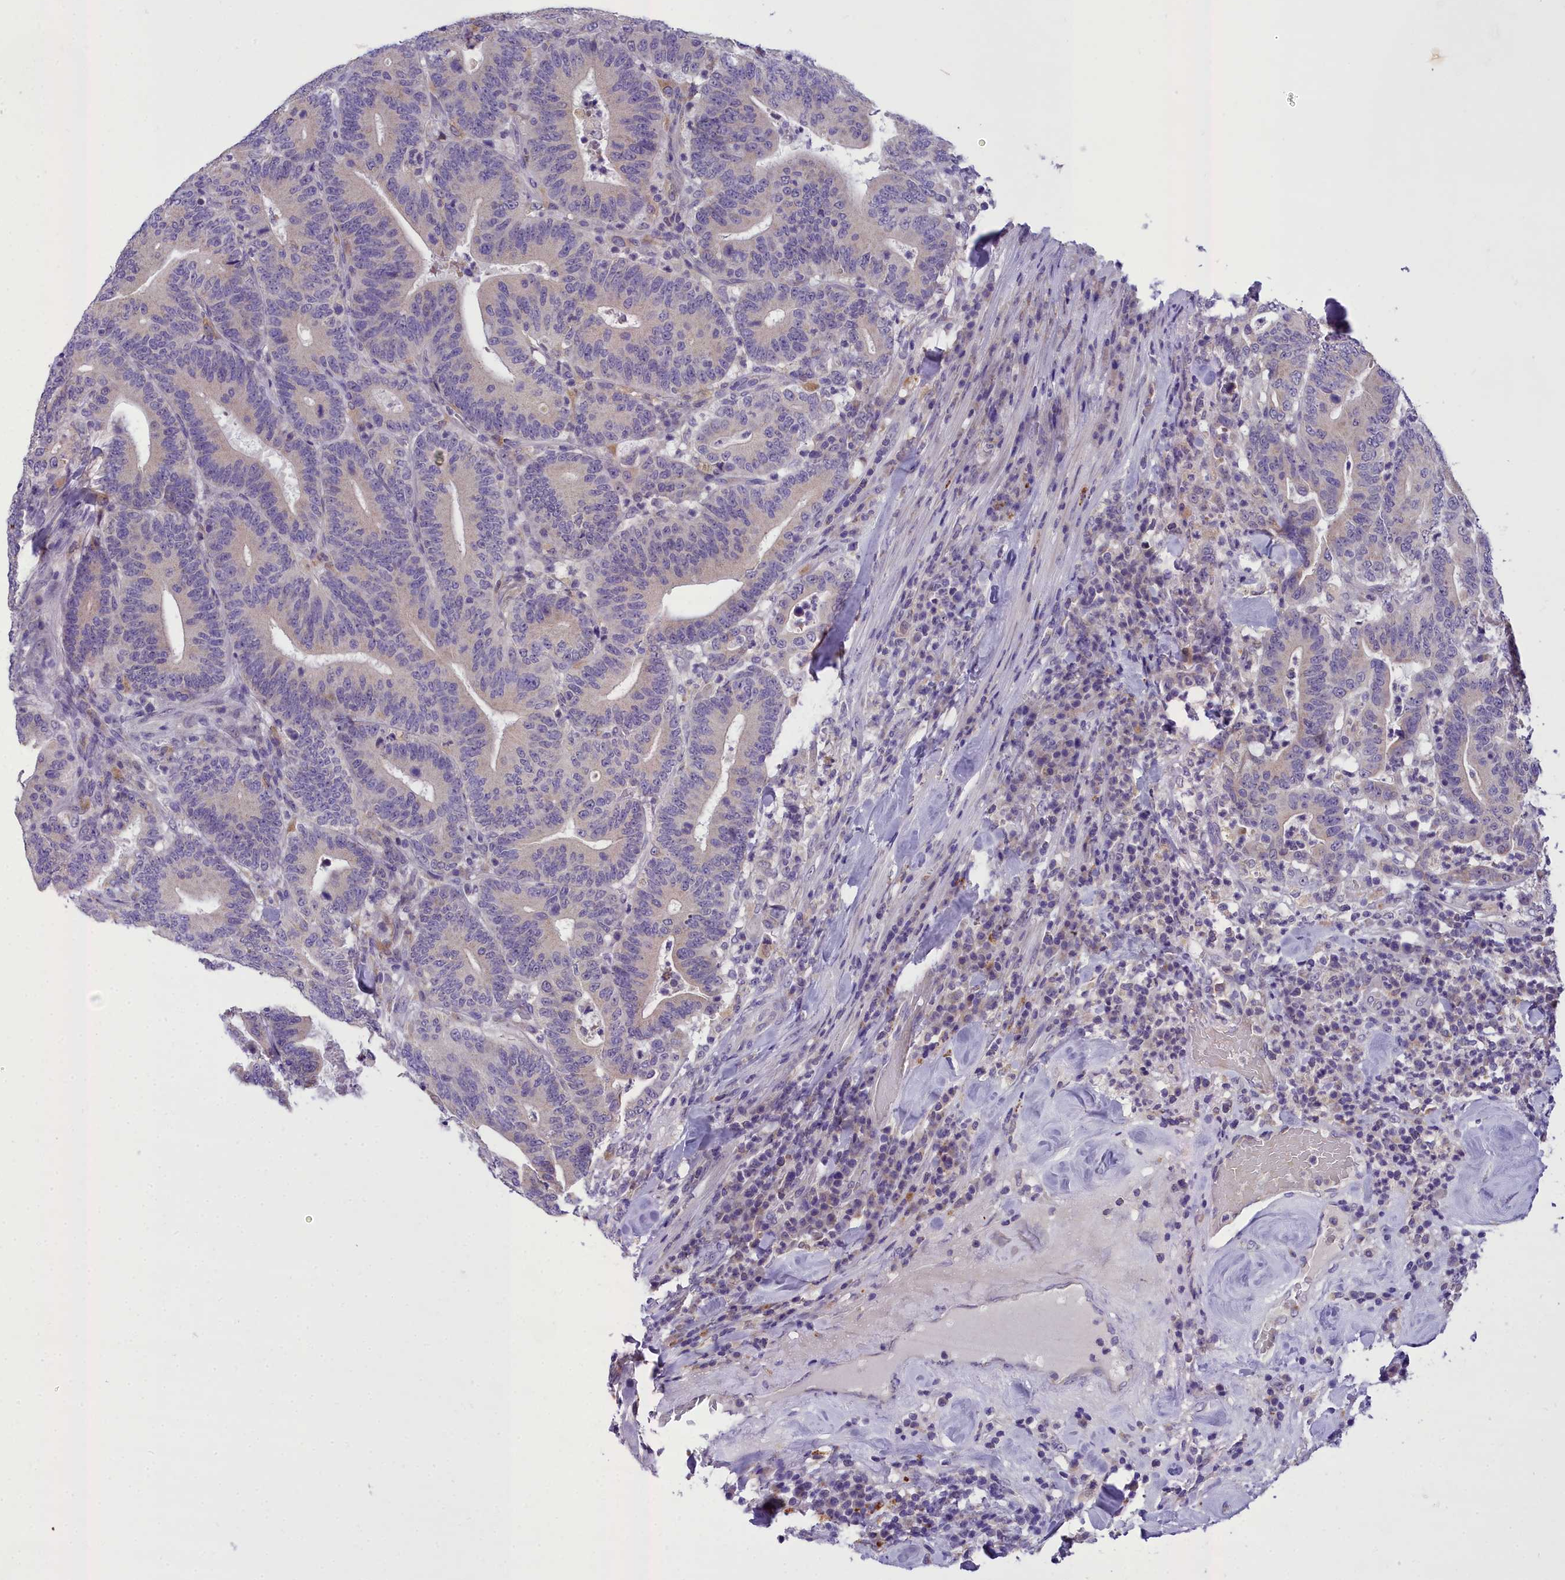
{"staining": {"intensity": "negative", "quantity": "none", "location": "none"}, "tissue": "colorectal cancer", "cell_type": "Tumor cells", "image_type": "cancer", "snomed": [{"axis": "morphology", "description": "Adenocarcinoma, NOS"}, {"axis": "topography", "description": "Colon"}], "caption": "Human colorectal adenocarcinoma stained for a protein using IHC displays no expression in tumor cells.", "gene": "MIIP", "patient": {"sex": "female", "age": 66}}